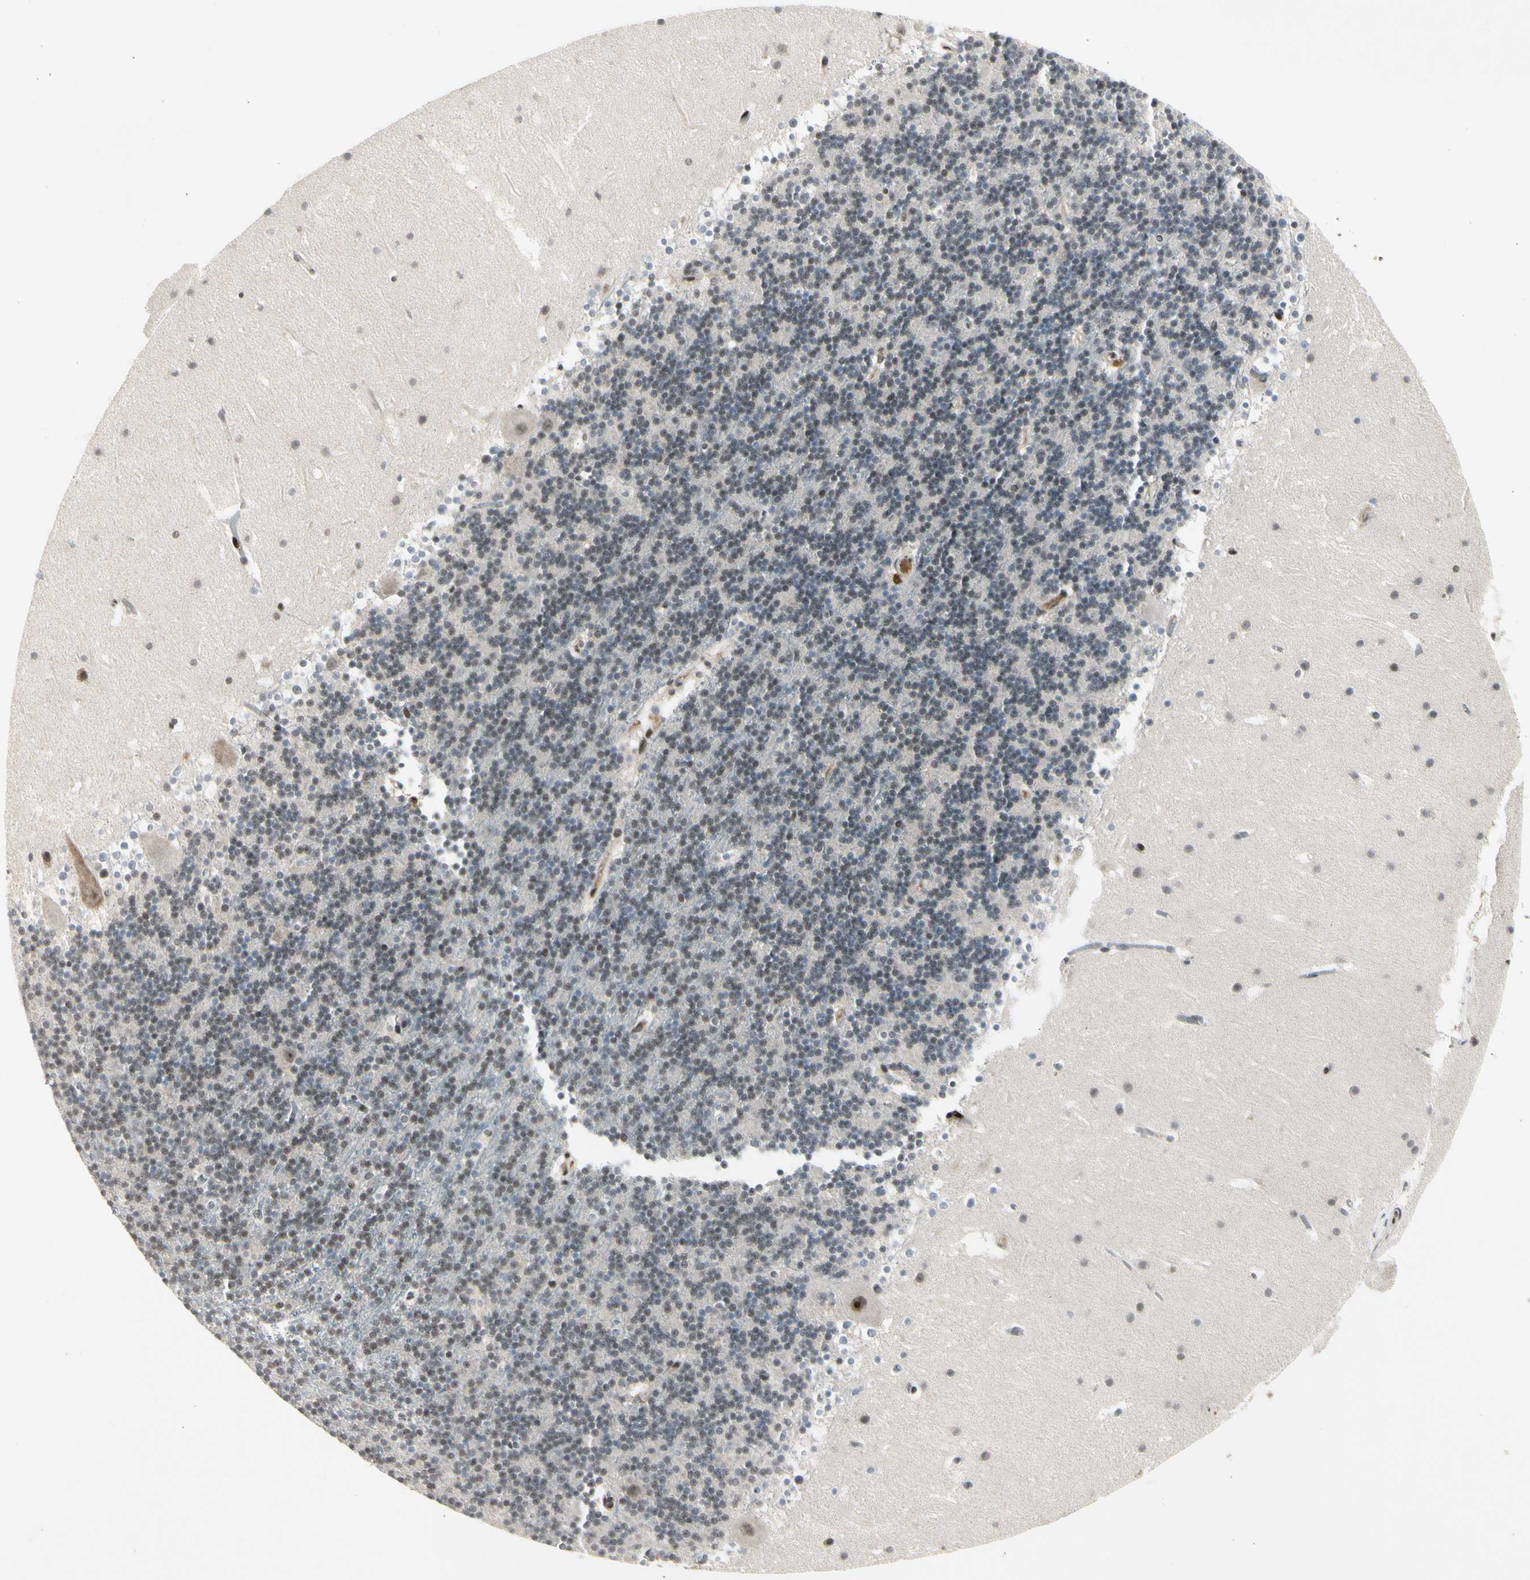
{"staining": {"intensity": "weak", "quantity": "25%-75%", "location": "nuclear"}, "tissue": "cerebellum", "cell_type": "Cells in granular layer", "image_type": "normal", "snomed": [{"axis": "morphology", "description": "Normal tissue, NOS"}, {"axis": "topography", "description": "Cerebellum"}], "caption": "Cells in granular layer reveal low levels of weak nuclear expression in approximately 25%-75% of cells in unremarkable cerebellum. (brown staining indicates protein expression, while blue staining denotes nuclei).", "gene": "FOXJ2", "patient": {"sex": "male", "age": 45}}